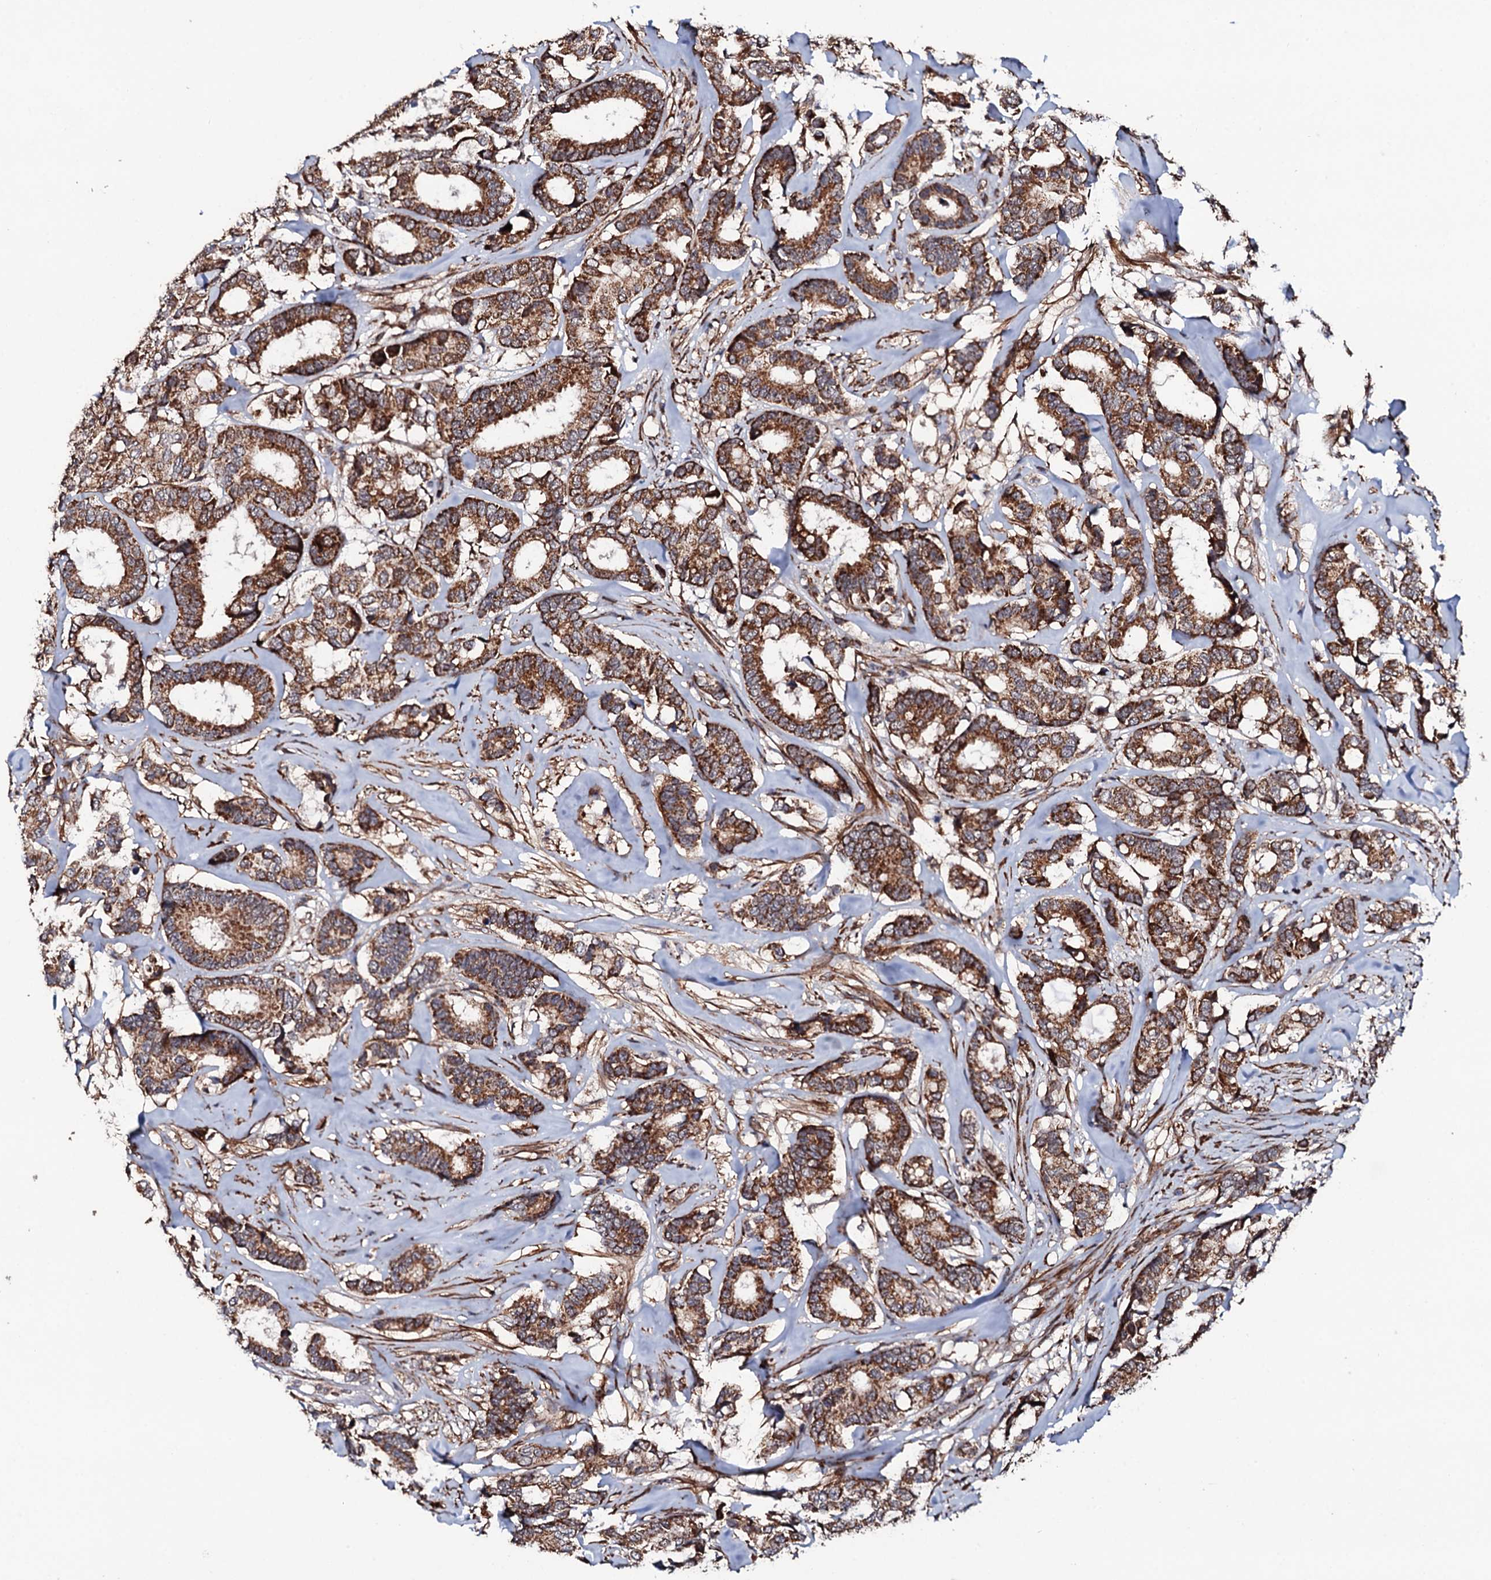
{"staining": {"intensity": "strong", "quantity": ">75%", "location": "cytoplasmic/membranous"}, "tissue": "breast cancer", "cell_type": "Tumor cells", "image_type": "cancer", "snomed": [{"axis": "morphology", "description": "Duct carcinoma"}, {"axis": "topography", "description": "Breast"}], "caption": "Protein staining by IHC exhibits strong cytoplasmic/membranous staining in about >75% of tumor cells in breast cancer (intraductal carcinoma). The staining was performed using DAB (3,3'-diaminobenzidine), with brown indicating positive protein expression. Nuclei are stained blue with hematoxylin.", "gene": "MTIF3", "patient": {"sex": "female", "age": 87}}